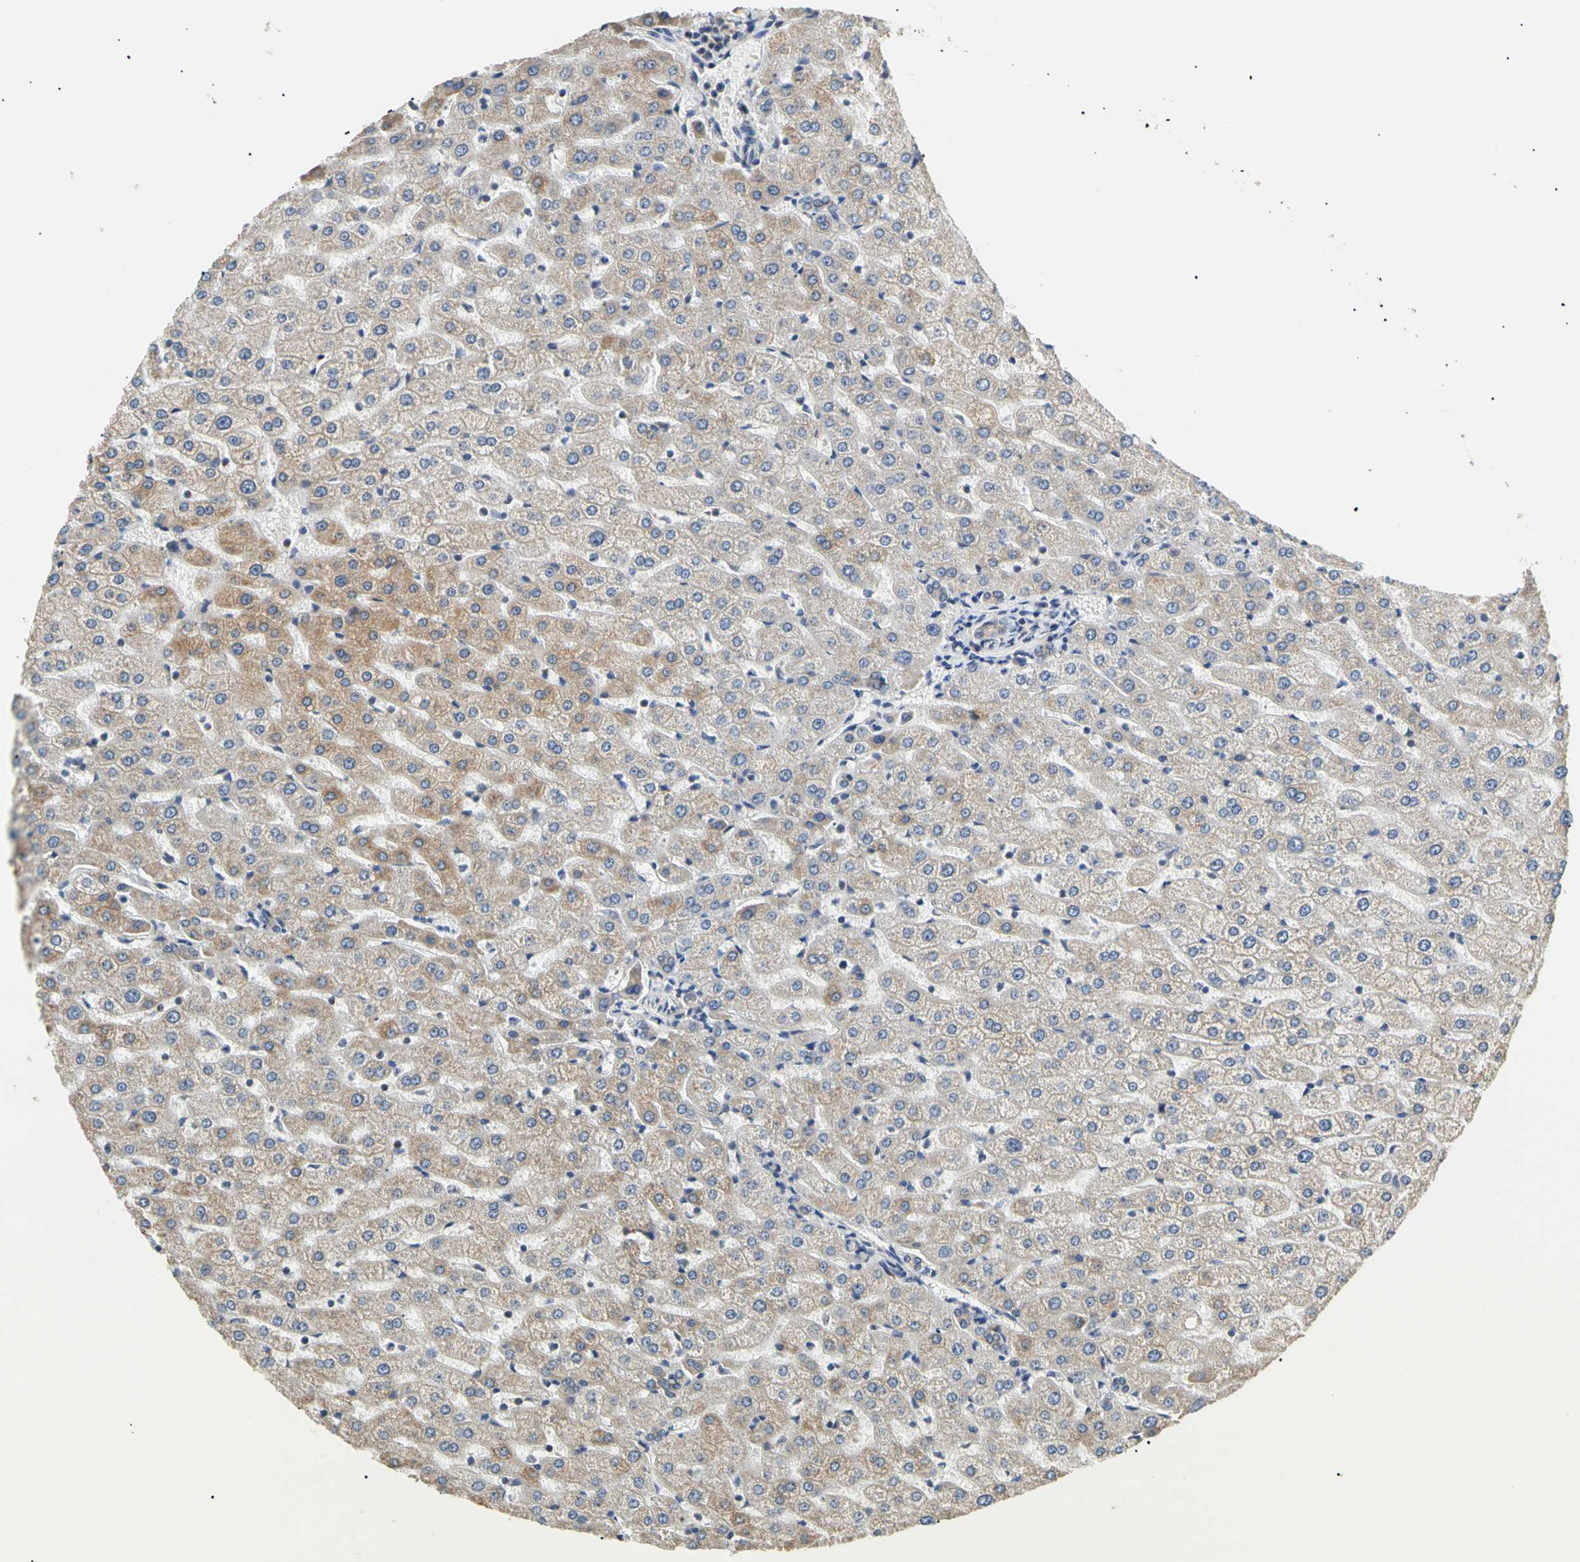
{"staining": {"intensity": "weak", "quantity": ">75%", "location": "cytoplasmic/membranous"}, "tissue": "liver", "cell_type": "Cholangiocytes", "image_type": "normal", "snomed": [{"axis": "morphology", "description": "Normal tissue, NOS"}, {"axis": "morphology", "description": "Fibrosis, NOS"}, {"axis": "topography", "description": "Liver"}], "caption": "The photomicrograph reveals a brown stain indicating the presence of a protein in the cytoplasmic/membranous of cholangiocytes in liver.", "gene": "PLGRKT", "patient": {"sex": "female", "age": 29}}